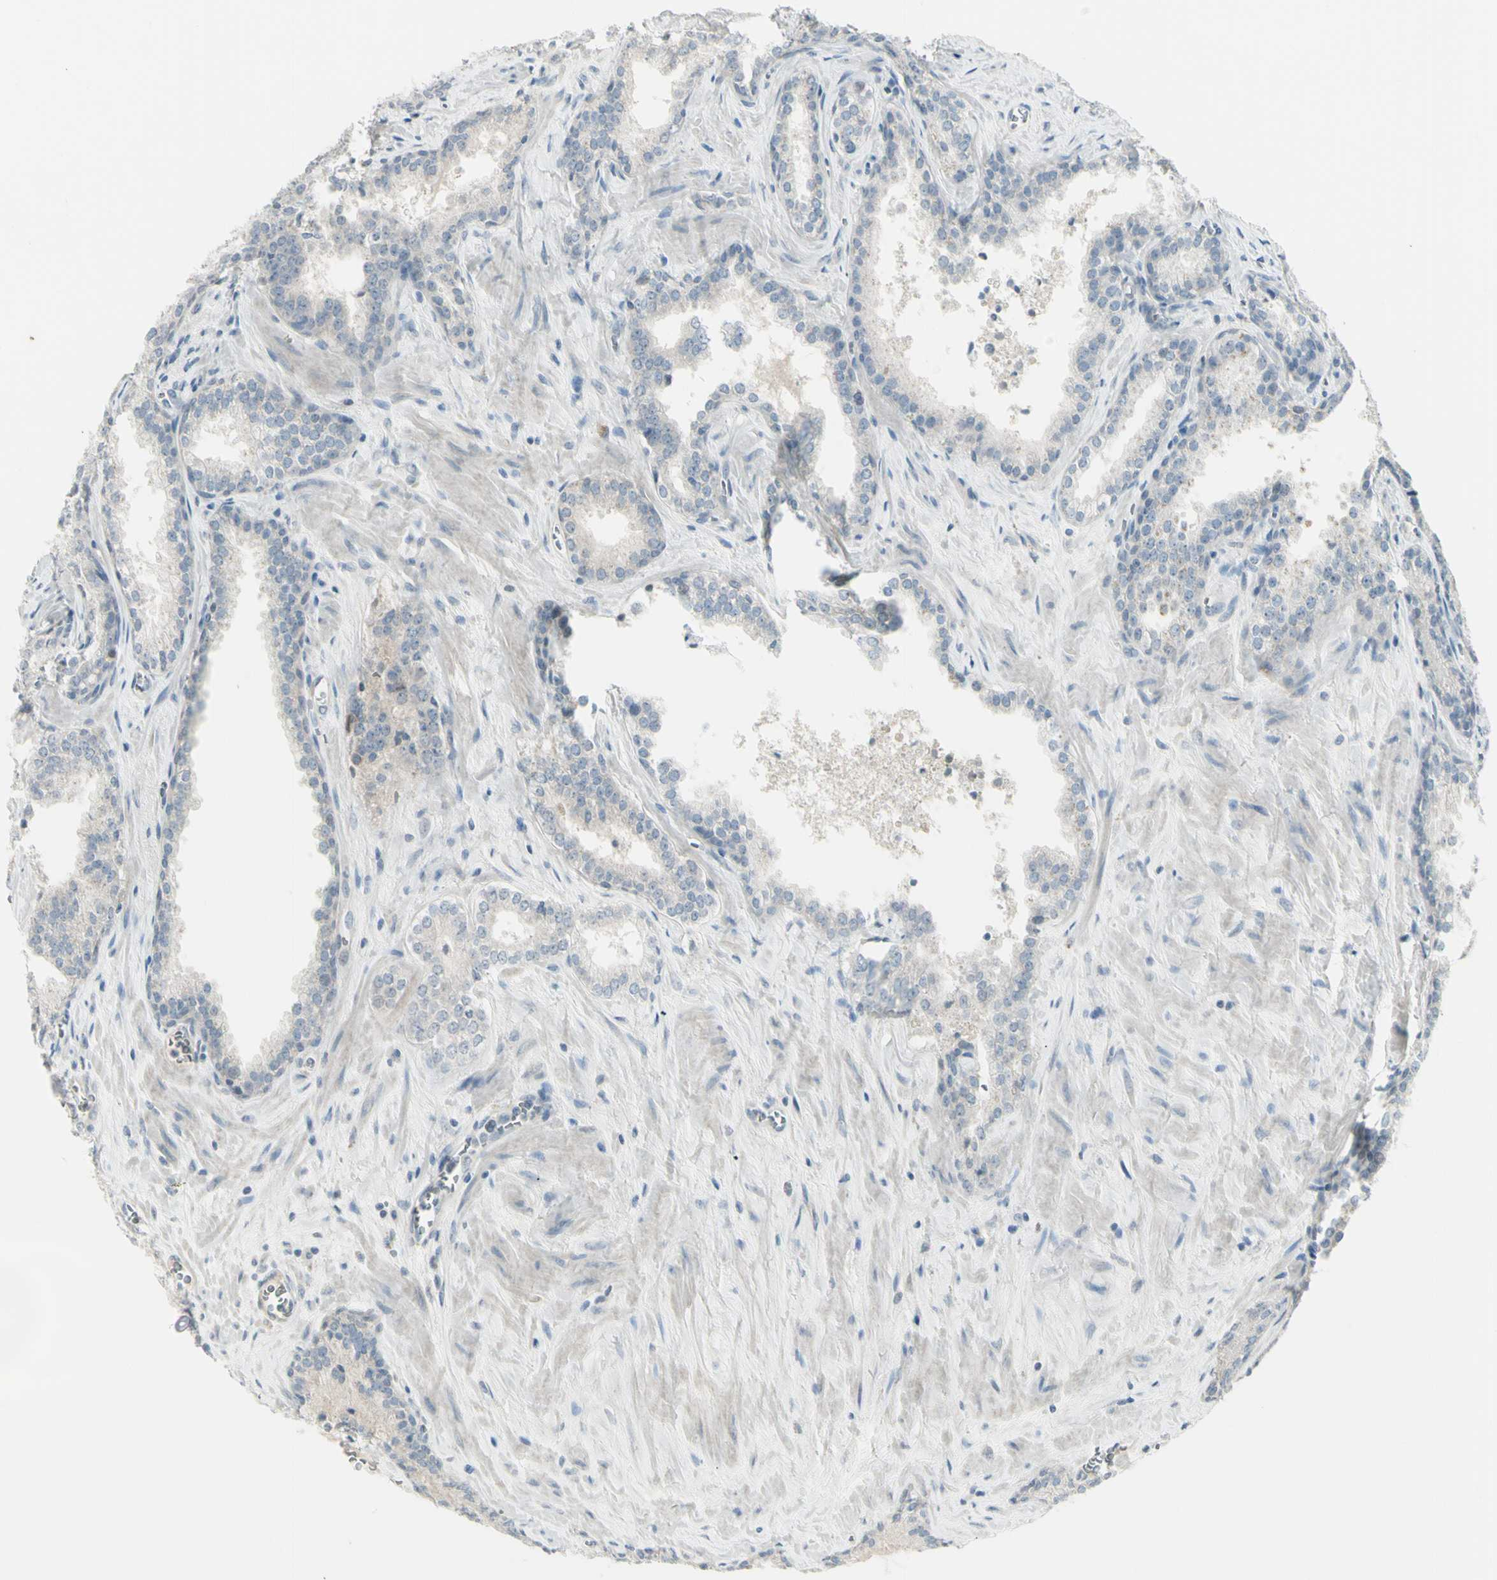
{"staining": {"intensity": "weak", "quantity": ">75%", "location": "cytoplasmic/membranous"}, "tissue": "prostate cancer", "cell_type": "Tumor cells", "image_type": "cancer", "snomed": [{"axis": "morphology", "description": "Adenocarcinoma, Low grade"}, {"axis": "topography", "description": "Prostate"}], "caption": "Immunohistochemical staining of prostate adenocarcinoma (low-grade) exhibits weak cytoplasmic/membranous protein positivity in approximately >75% of tumor cells.", "gene": "SH3GL2", "patient": {"sex": "male", "age": 60}}